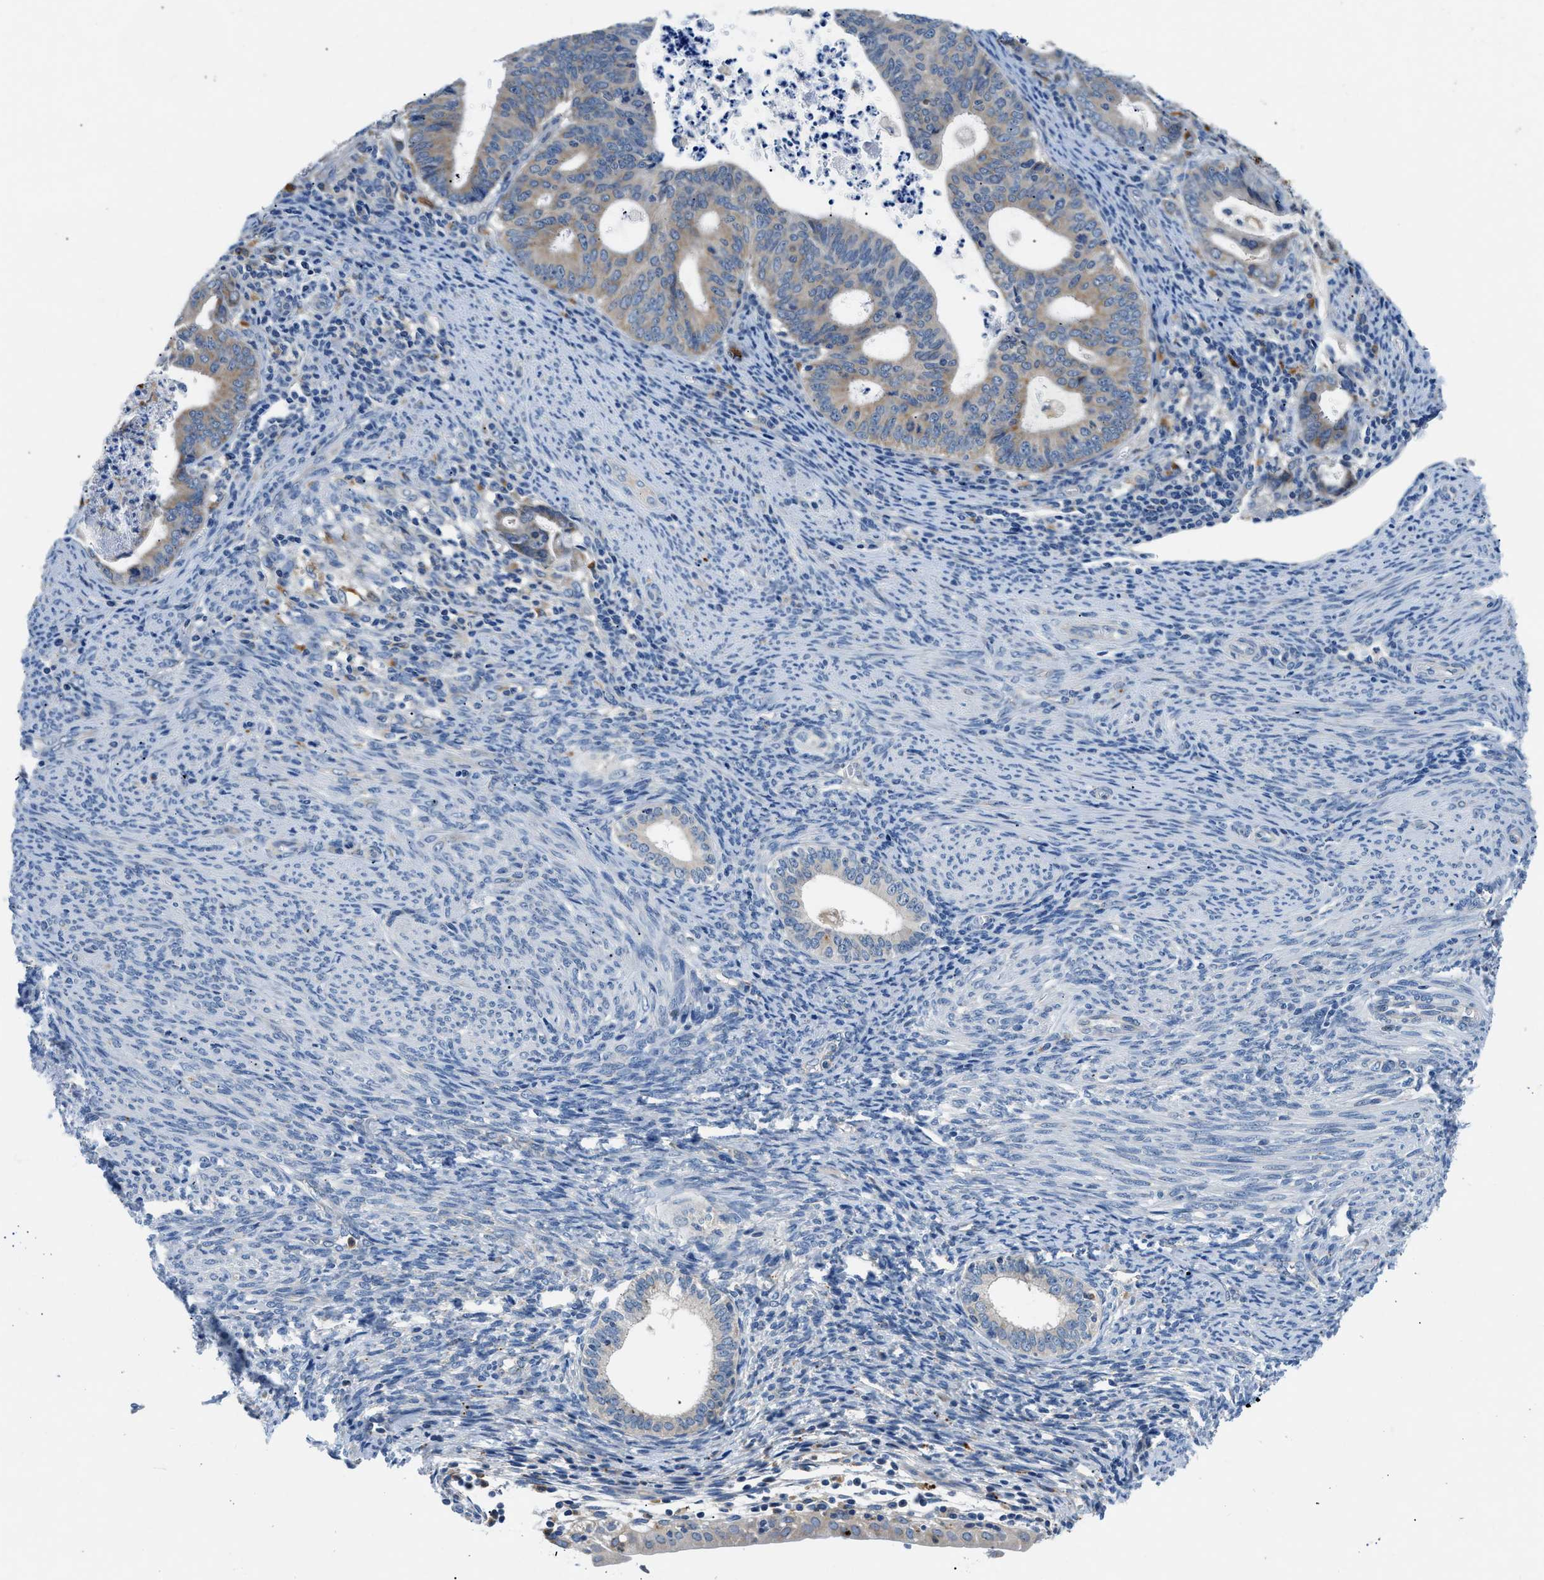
{"staining": {"intensity": "weak", "quantity": "25%-75%", "location": "cytoplasmic/membranous"}, "tissue": "endometrial cancer", "cell_type": "Tumor cells", "image_type": "cancer", "snomed": [{"axis": "morphology", "description": "Adenocarcinoma, NOS"}, {"axis": "topography", "description": "Uterus"}], "caption": "About 25%-75% of tumor cells in adenocarcinoma (endometrial) demonstrate weak cytoplasmic/membranous protein positivity as visualized by brown immunohistochemical staining.", "gene": "ADGRE3", "patient": {"sex": "female", "age": 83}}